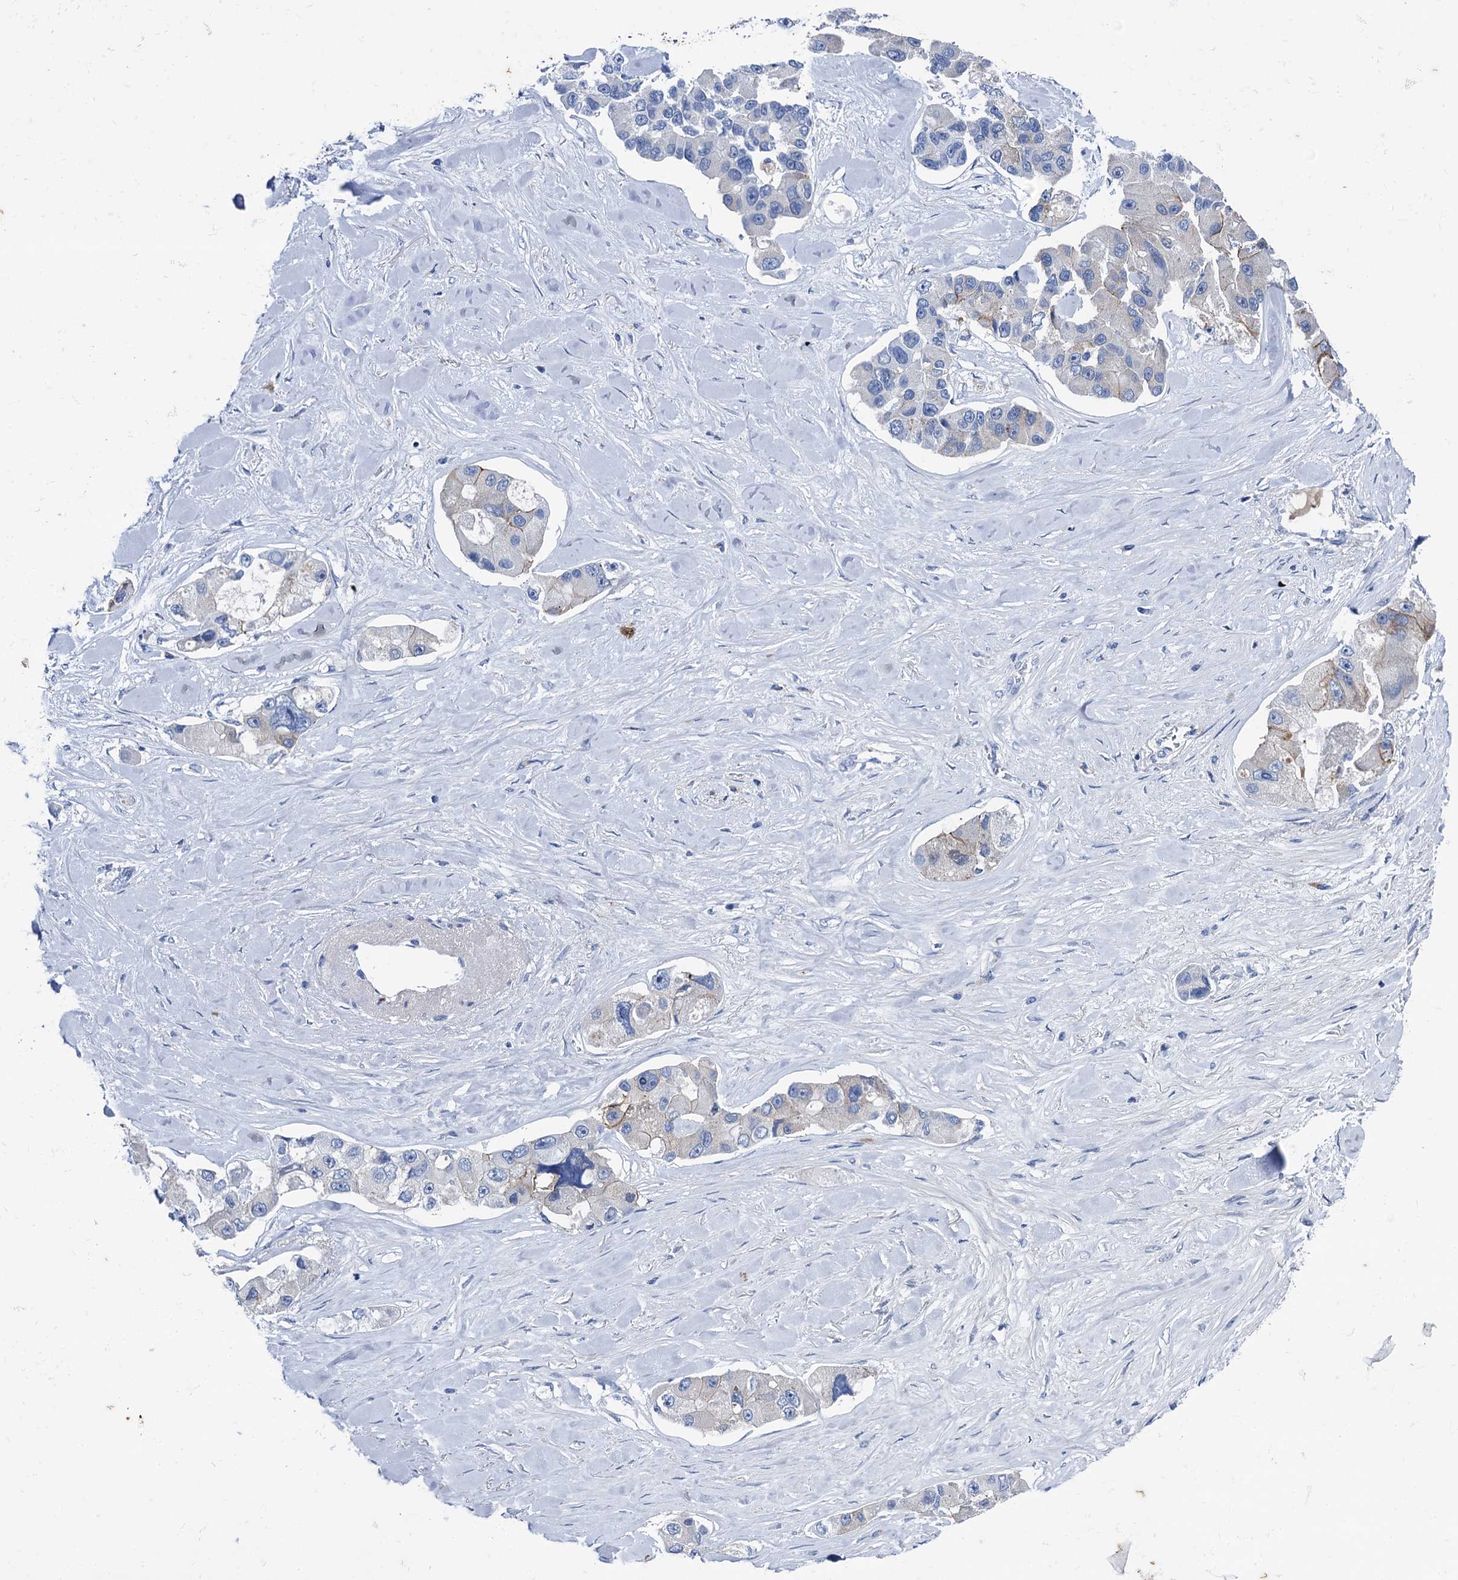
{"staining": {"intensity": "weak", "quantity": "<25%", "location": "cytoplasmic/membranous"}, "tissue": "lung cancer", "cell_type": "Tumor cells", "image_type": "cancer", "snomed": [{"axis": "morphology", "description": "Adenocarcinoma, NOS"}, {"axis": "topography", "description": "Lung"}], "caption": "Immunohistochemistry of lung adenocarcinoma demonstrates no expression in tumor cells. (Immunohistochemistry, brightfield microscopy, high magnification).", "gene": "TMEM72", "patient": {"sex": "female", "age": 54}}